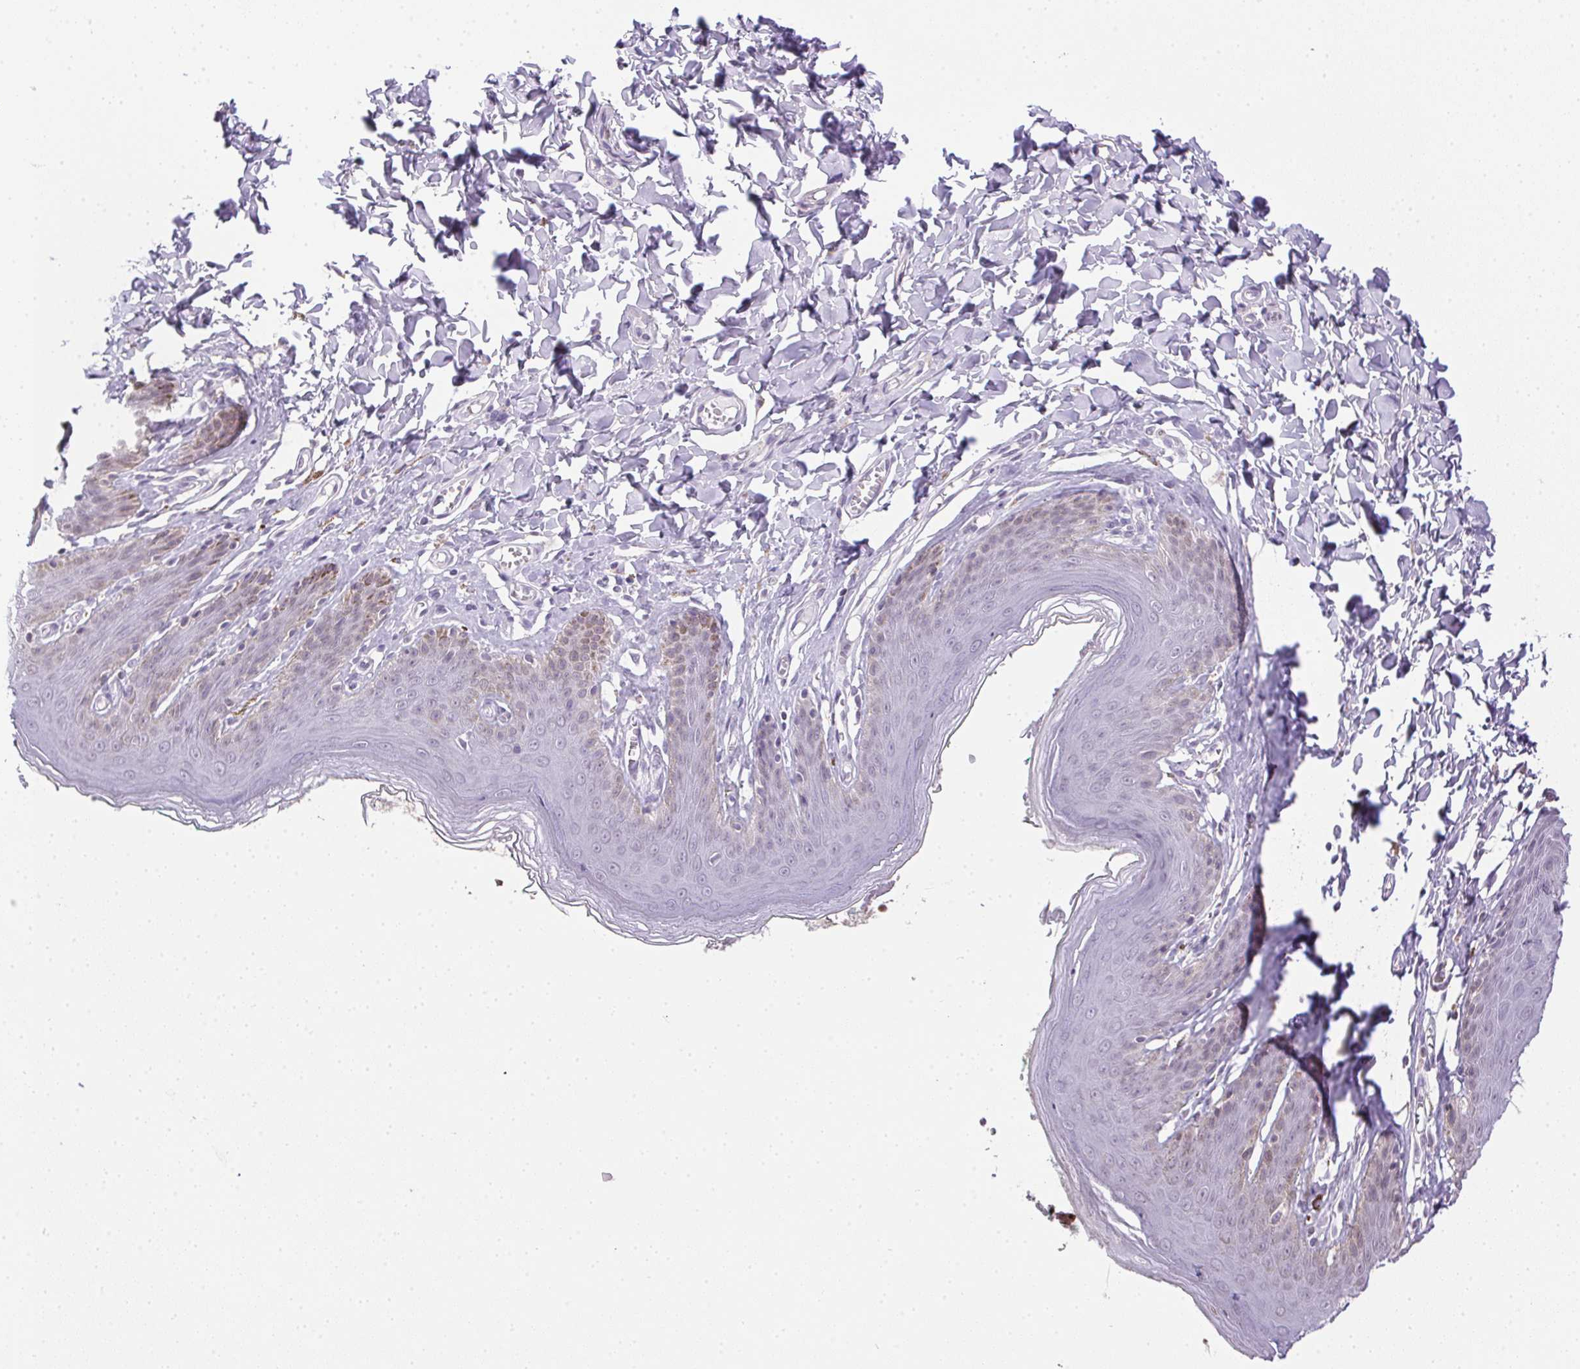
{"staining": {"intensity": "negative", "quantity": "none", "location": "none"}, "tissue": "skin", "cell_type": "Epidermal cells", "image_type": "normal", "snomed": [{"axis": "morphology", "description": "Normal tissue, NOS"}, {"axis": "topography", "description": "Vulva"}, {"axis": "topography", "description": "Peripheral nerve tissue"}], "caption": "A high-resolution image shows immunohistochemistry staining of unremarkable skin, which reveals no significant expression in epidermal cells. (DAB (3,3'-diaminobenzidine) IHC with hematoxylin counter stain).", "gene": "PRL", "patient": {"sex": "female", "age": 66}}